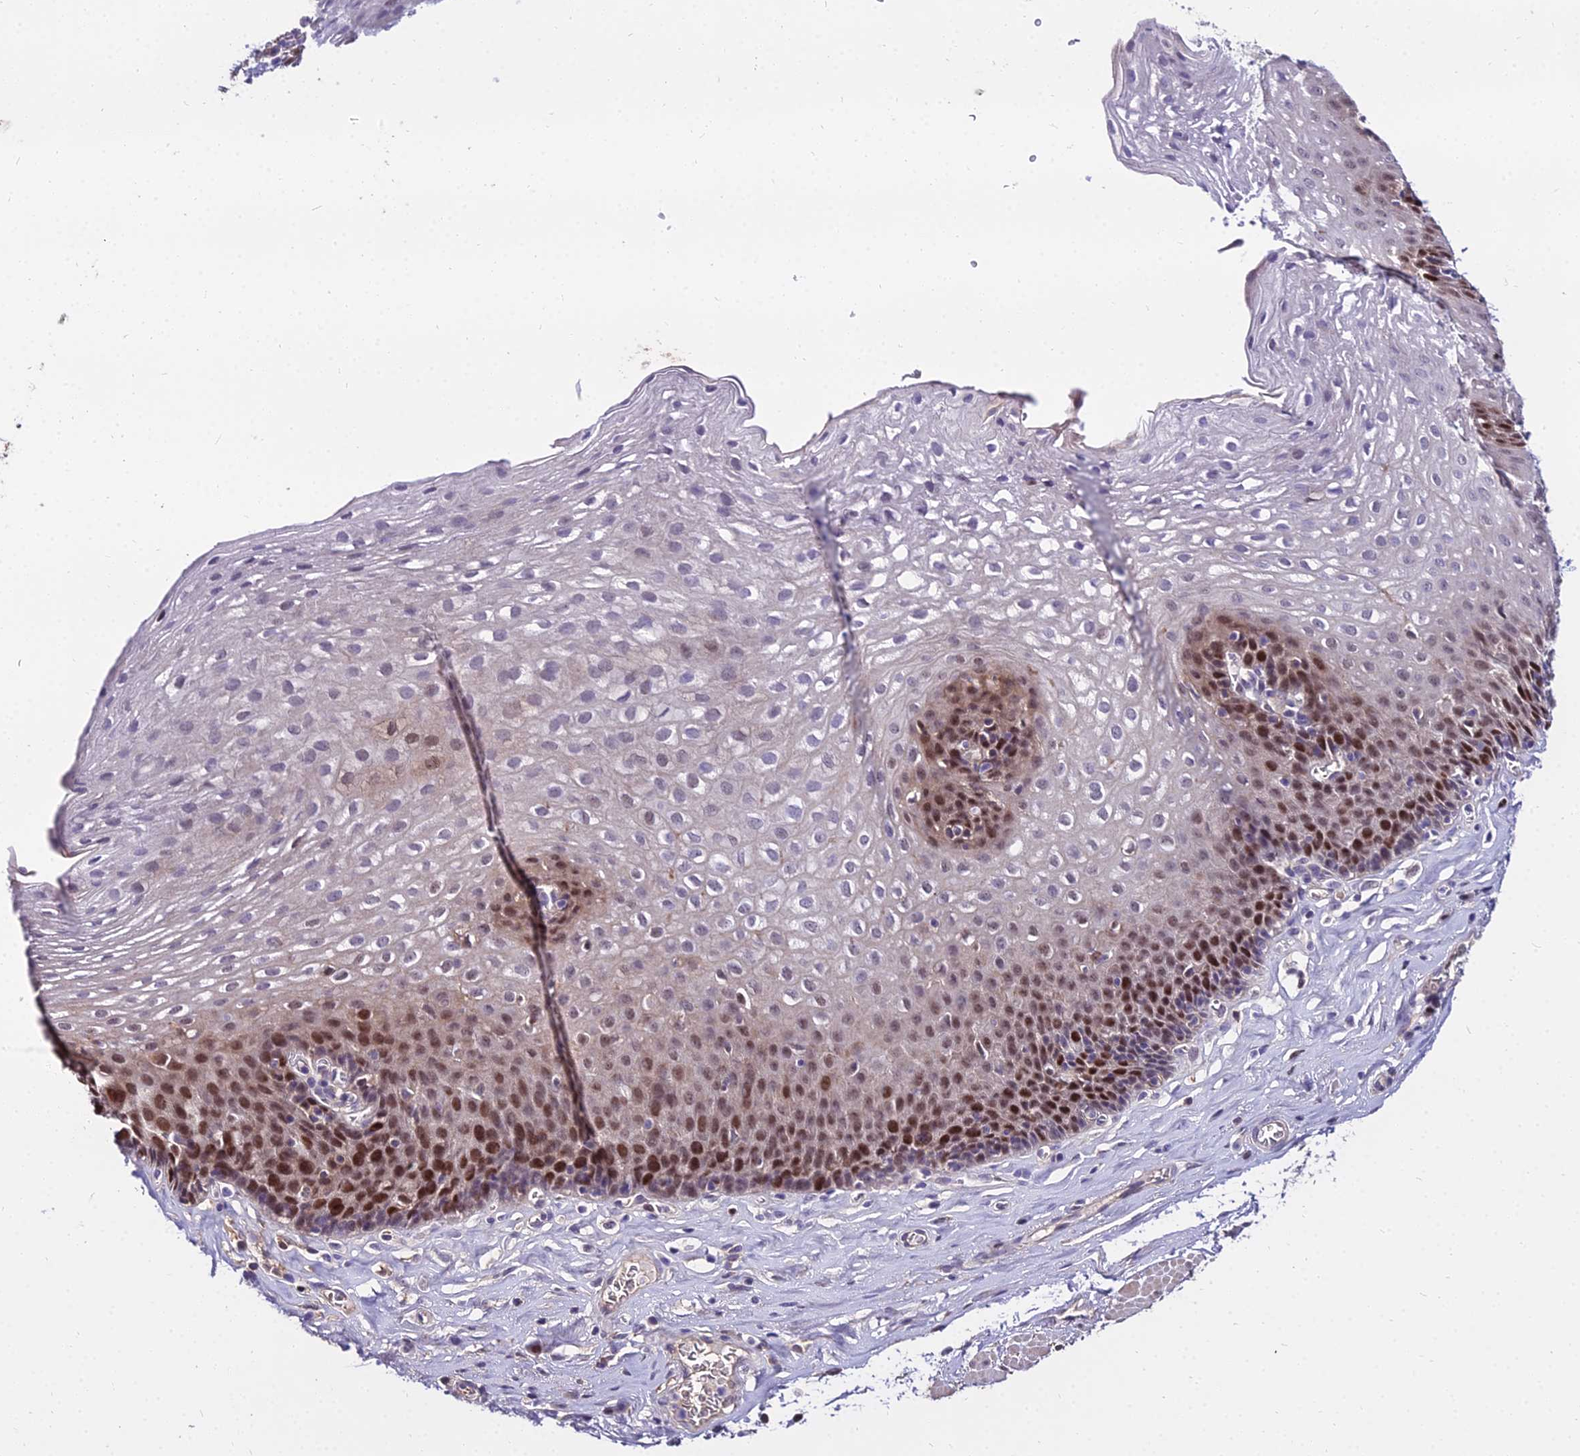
{"staining": {"intensity": "strong", "quantity": "25%-75%", "location": "nuclear"}, "tissue": "esophagus", "cell_type": "Squamous epithelial cells", "image_type": "normal", "snomed": [{"axis": "morphology", "description": "Normal tissue, NOS"}, {"axis": "topography", "description": "Esophagus"}], "caption": "A high-resolution micrograph shows IHC staining of normal esophagus, which displays strong nuclear staining in about 25%-75% of squamous epithelial cells. The staining was performed using DAB to visualize the protein expression in brown, while the nuclei were stained in blue with hematoxylin (Magnification: 20x).", "gene": "TRIML2", "patient": {"sex": "female", "age": 66}}